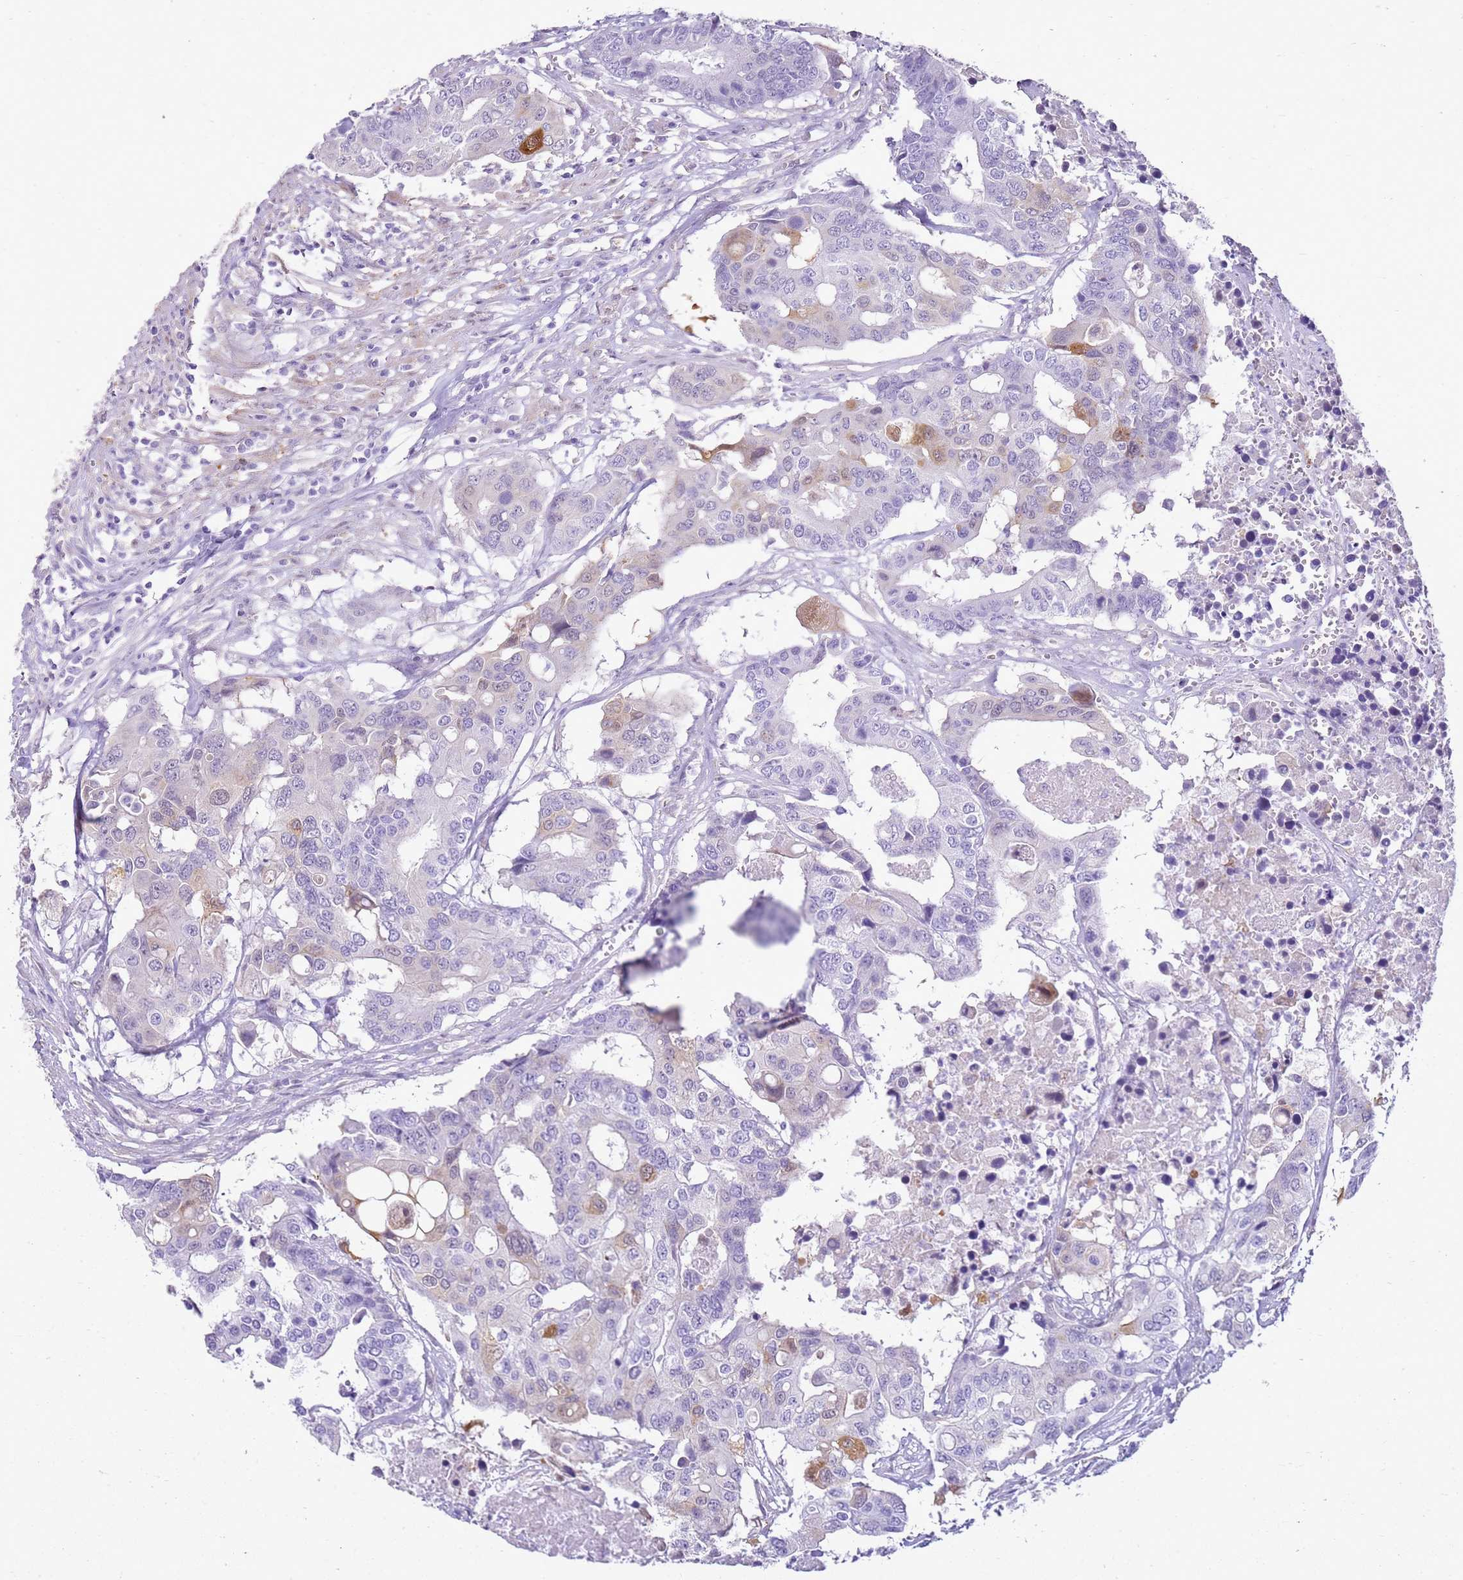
{"staining": {"intensity": "moderate", "quantity": "<25%", "location": "cytoplasmic/membranous"}, "tissue": "colorectal cancer", "cell_type": "Tumor cells", "image_type": "cancer", "snomed": [{"axis": "morphology", "description": "Adenocarcinoma, NOS"}, {"axis": "topography", "description": "Colon"}], "caption": "Immunohistochemistry (IHC) image of neoplastic tissue: adenocarcinoma (colorectal) stained using immunohistochemistry exhibits low levels of moderate protein expression localized specifically in the cytoplasmic/membranous of tumor cells, appearing as a cytoplasmic/membranous brown color.", "gene": "HSPB1", "patient": {"sex": "male", "age": 77}}